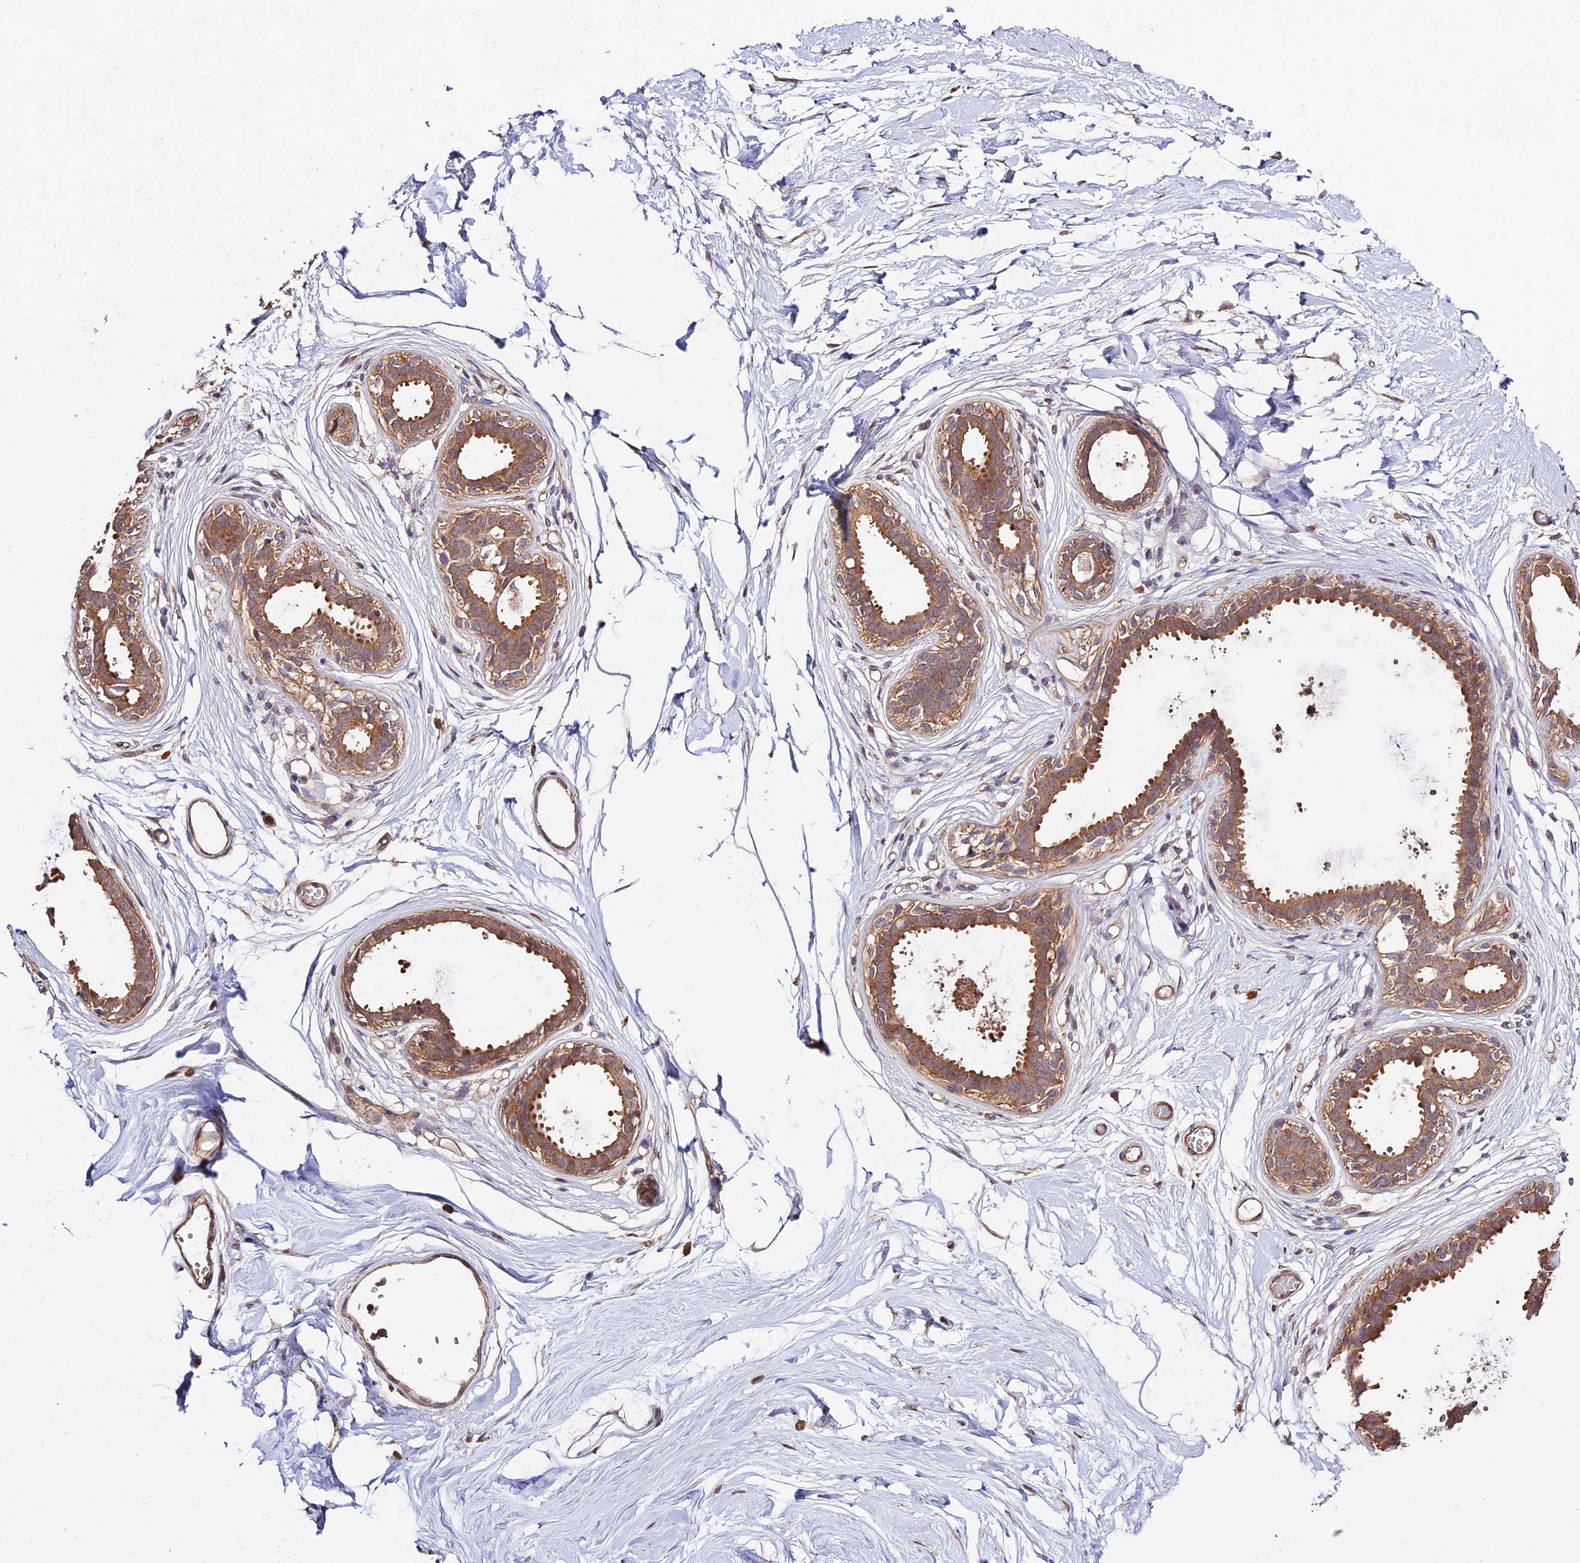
{"staining": {"intensity": "moderate", "quantity": "25%-75%", "location": "cytoplasmic/membranous"}, "tissue": "breast", "cell_type": "Adipocytes", "image_type": "normal", "snomed": [{"axis": "morphology", "description": "Normal tissue, NOS"}, {"axis": "topography", "description": "Breast"}], "caption": "The photomicrograph reveals staining of unremarkable breast, revealing moderate cytoplasmic/membranous protein expression (brown color) within adipocytes.", "gene": "CES3", "patient": {"sex": "female", "age": 45}}